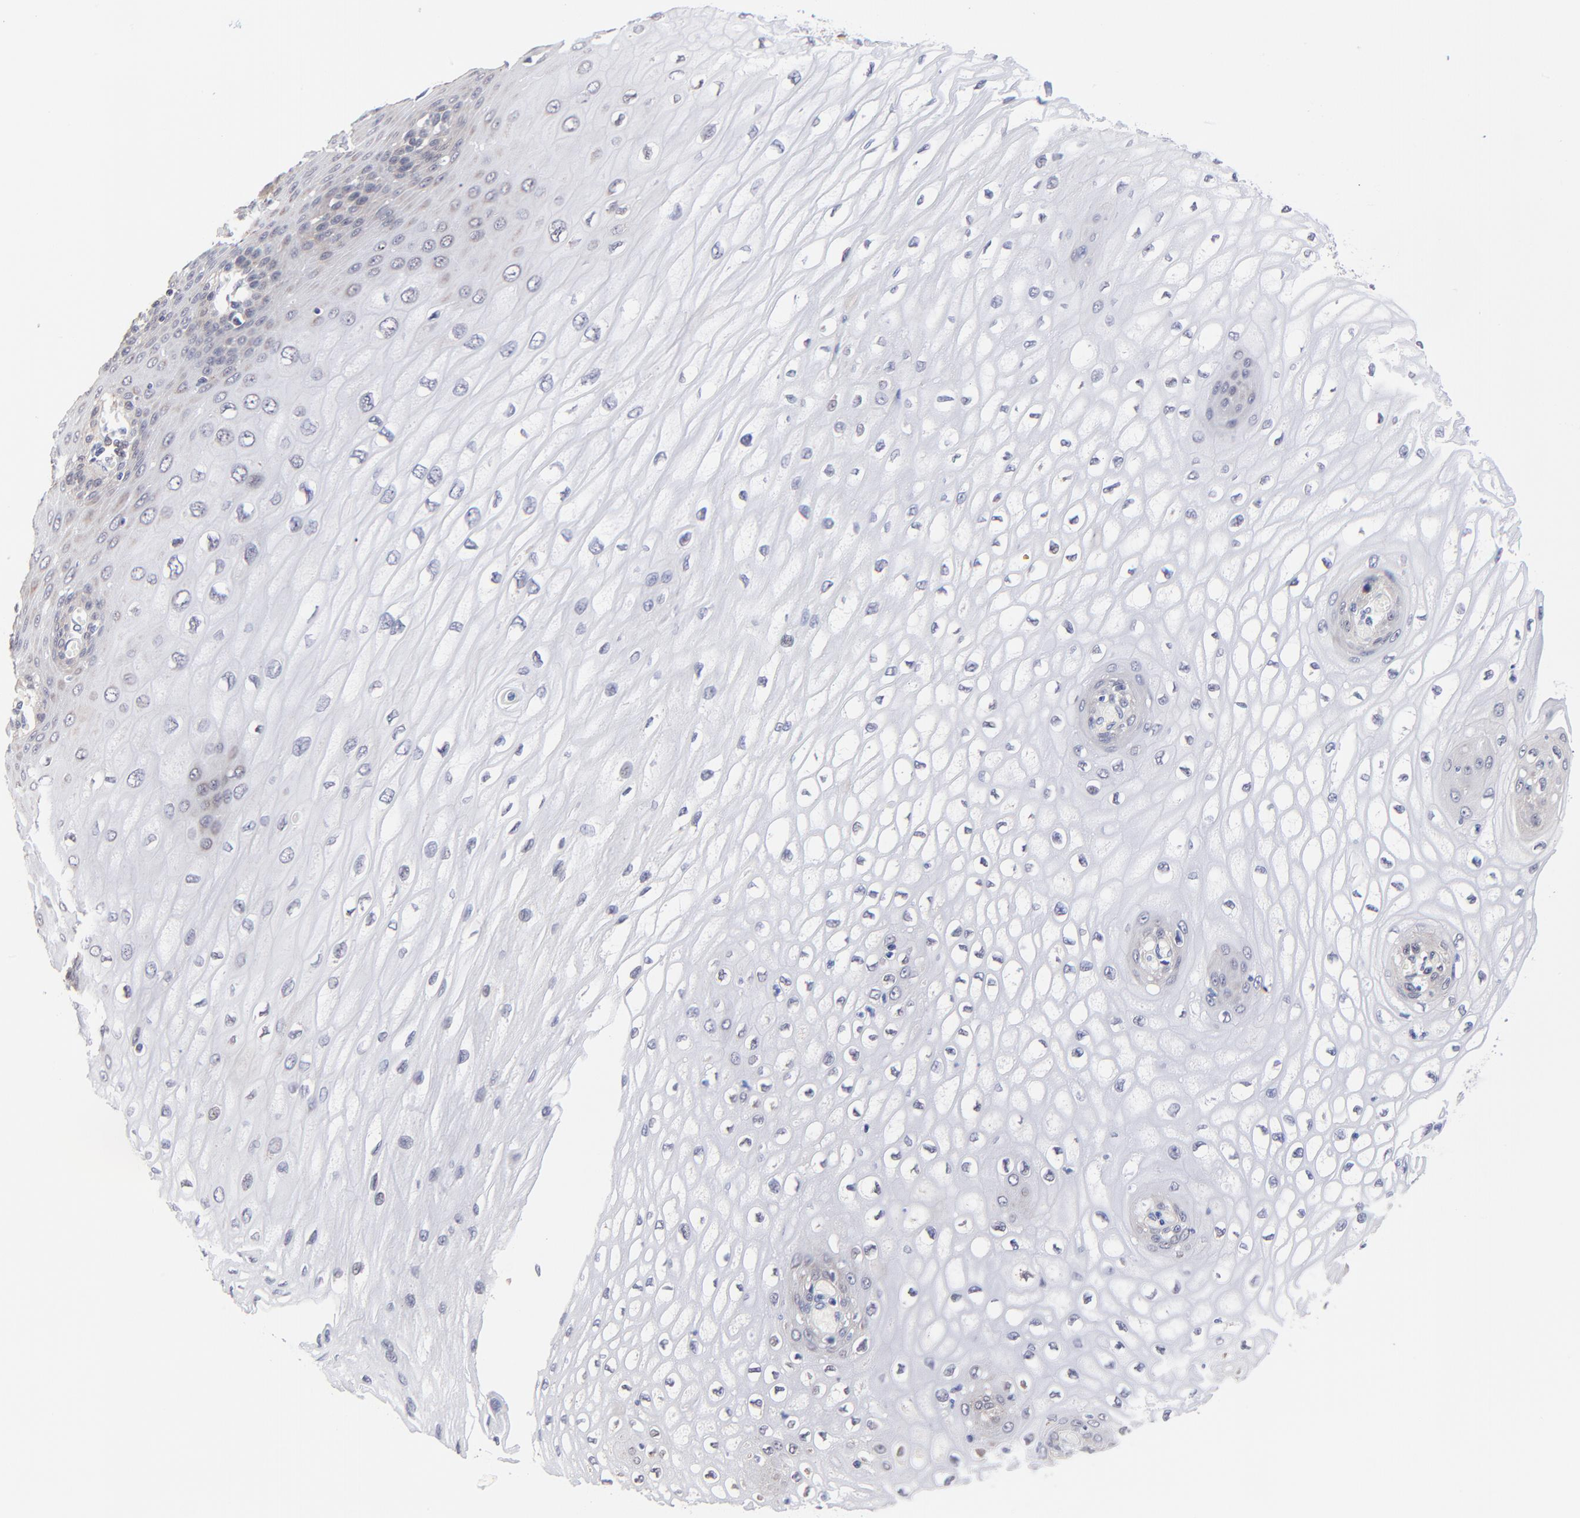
{"staining": {"intensity": "negative", "quantity": "none", "location": "none"}, "tissue": "esophagus", "cell_type": "Squamous epithelial cells", "image_type": "normal", "snomed": [{"axis": "morphology", "description": "Normal tissue, NOS"}, {"axis": "topography", "description": "Esophagus"}], "caption": "Squamous epithelial cells show no significant expression in unremarkable esophagus. (Stains: DAB IHC with hematoxylin counter stain, Microscopy: brightfield microscopy at high magnification).", "gene": "FBXO8", "patient": {"sex": "male", "age": 65}}